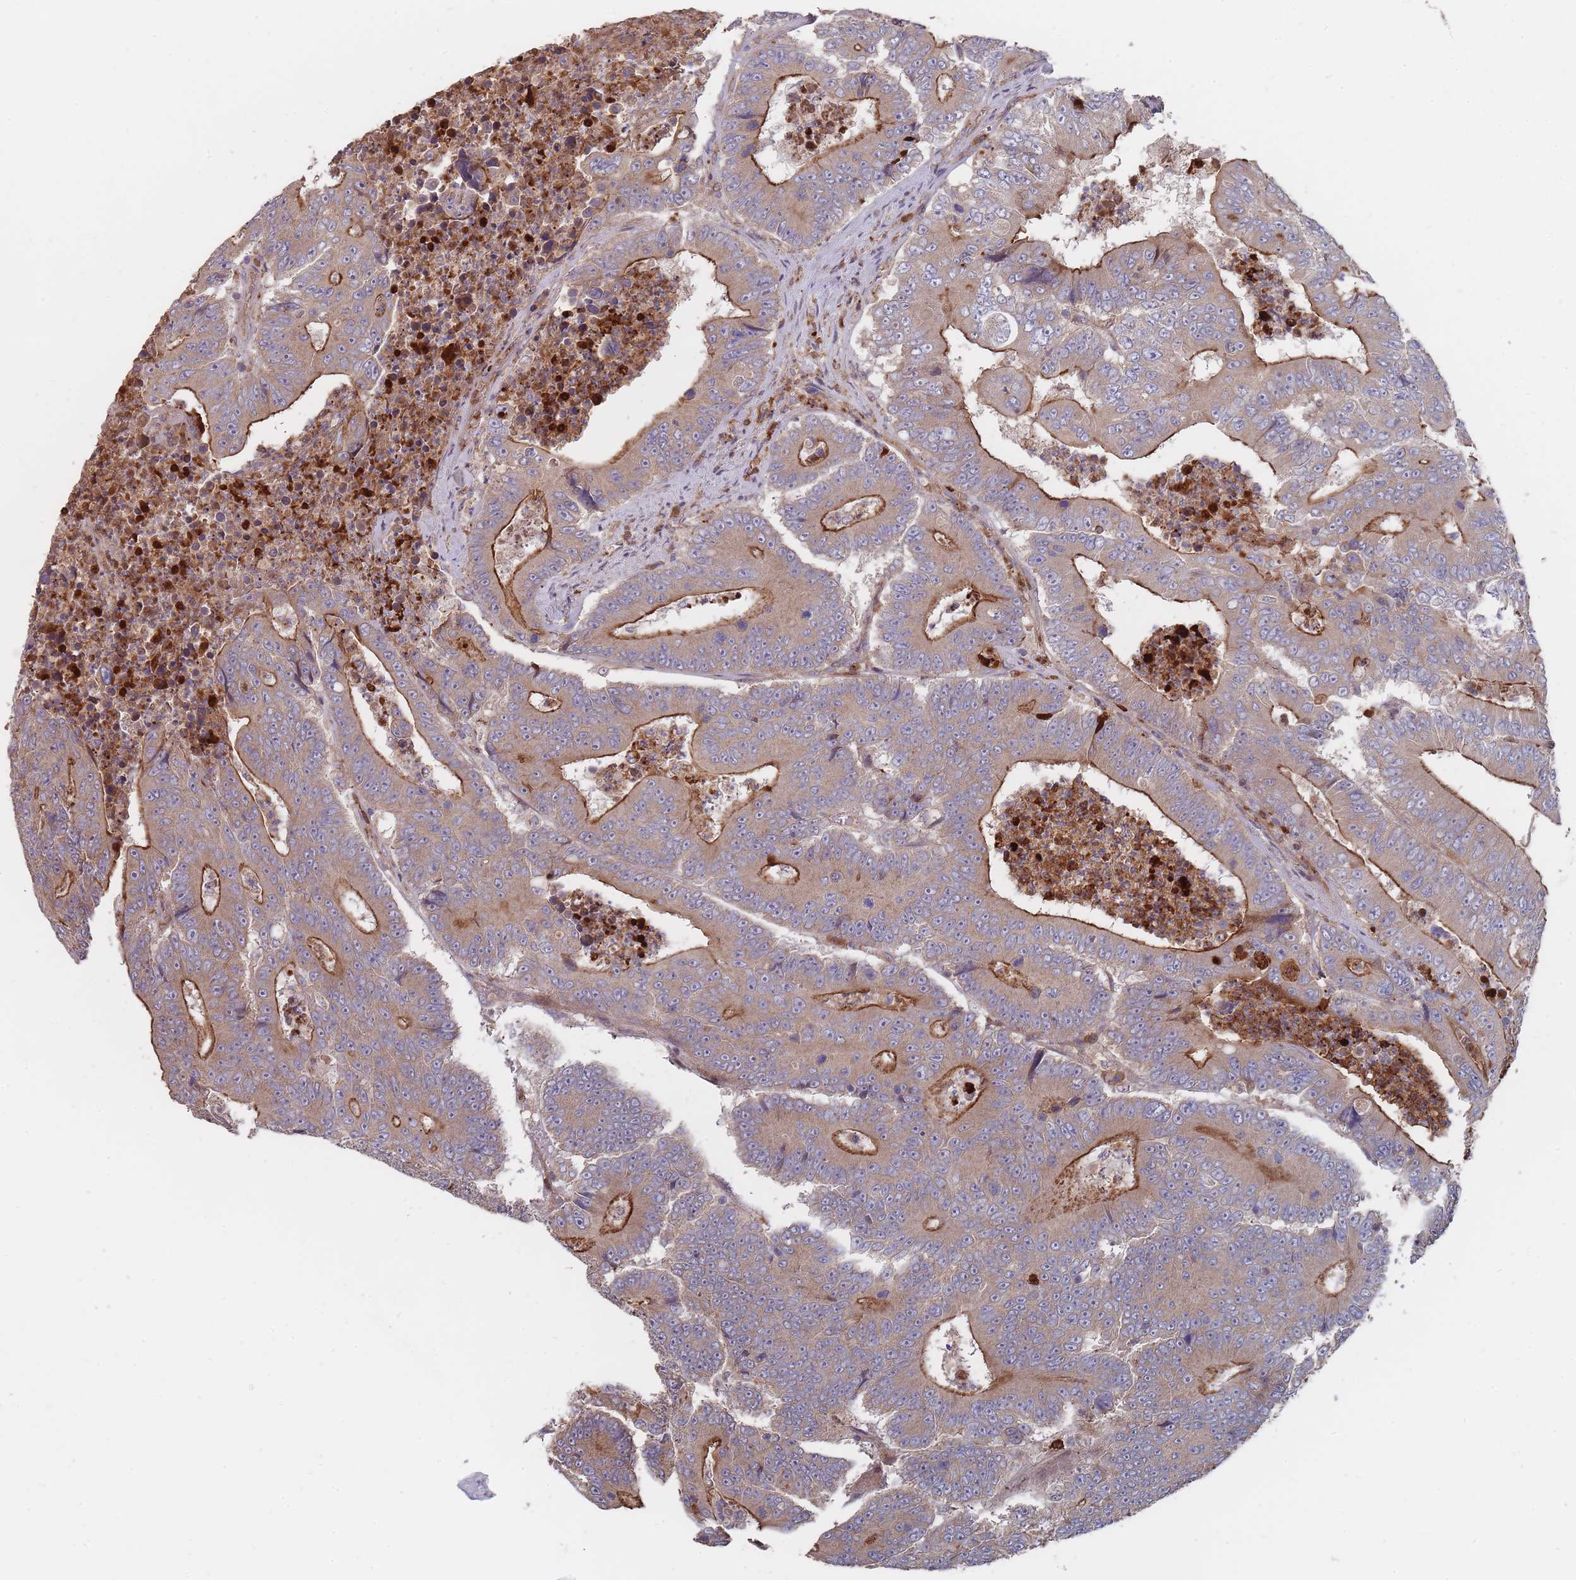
{"staining": {"intensity": "strong", "quantity": "25%-75%", "location": "cytoplasmic/membranous"}, "tissue": "colorectal cancer", "cell_type": "Tumor cells", "image_type": "cancer", "snomed": [{"axis": "morphology", "description": "Adenocarcinoma, NOS"}, {"axis": "topography", "description": "Colon"}], "caption": "This histopathology image shows colorectal cancer stained with IHC to label a protein in brown. The cytoplasmic/membranous of tumor cells show strong positivity for the protein. Nuclei are counter-stained blue.", "gene": "THSD7B", "patient": {"sex": "male", "age": 83}}